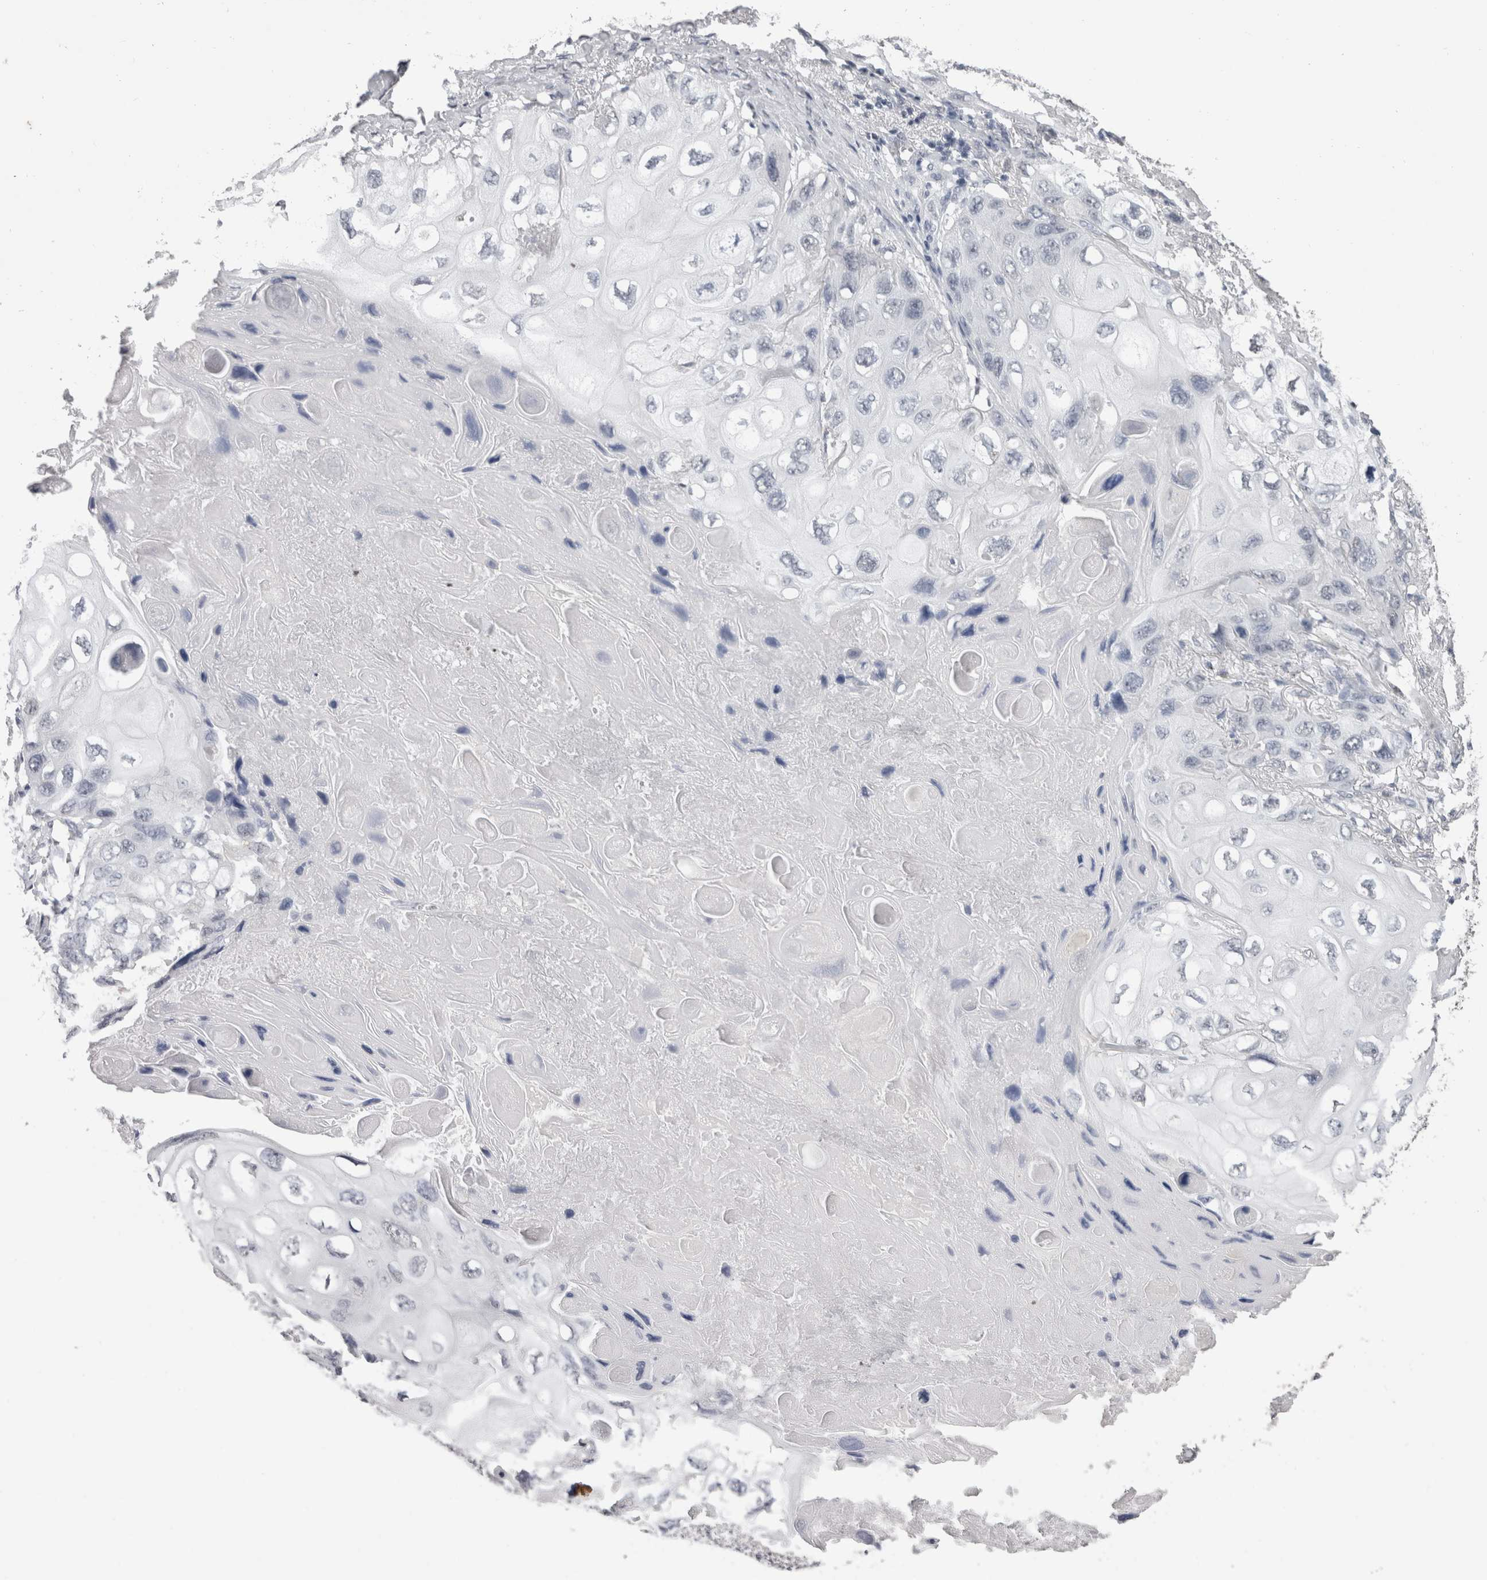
{"staining": {"intensity": "negative", "quantity": "none", "location": "none"}, "tissue": "lung cancer", "cell_type": "Tumor cells", "image_type": "cancer", "snomed": [{"axis": "morphology", "description": "Squamous cell carcinoma, NOS"}, {"axis": "topography", "description": "Lung"}], "caption": "Tumor cells show no significant protein expression in lung squamous cell carcinoma.", "gene": "DDX17", "patient": {"sex": "female", "age": 73}}